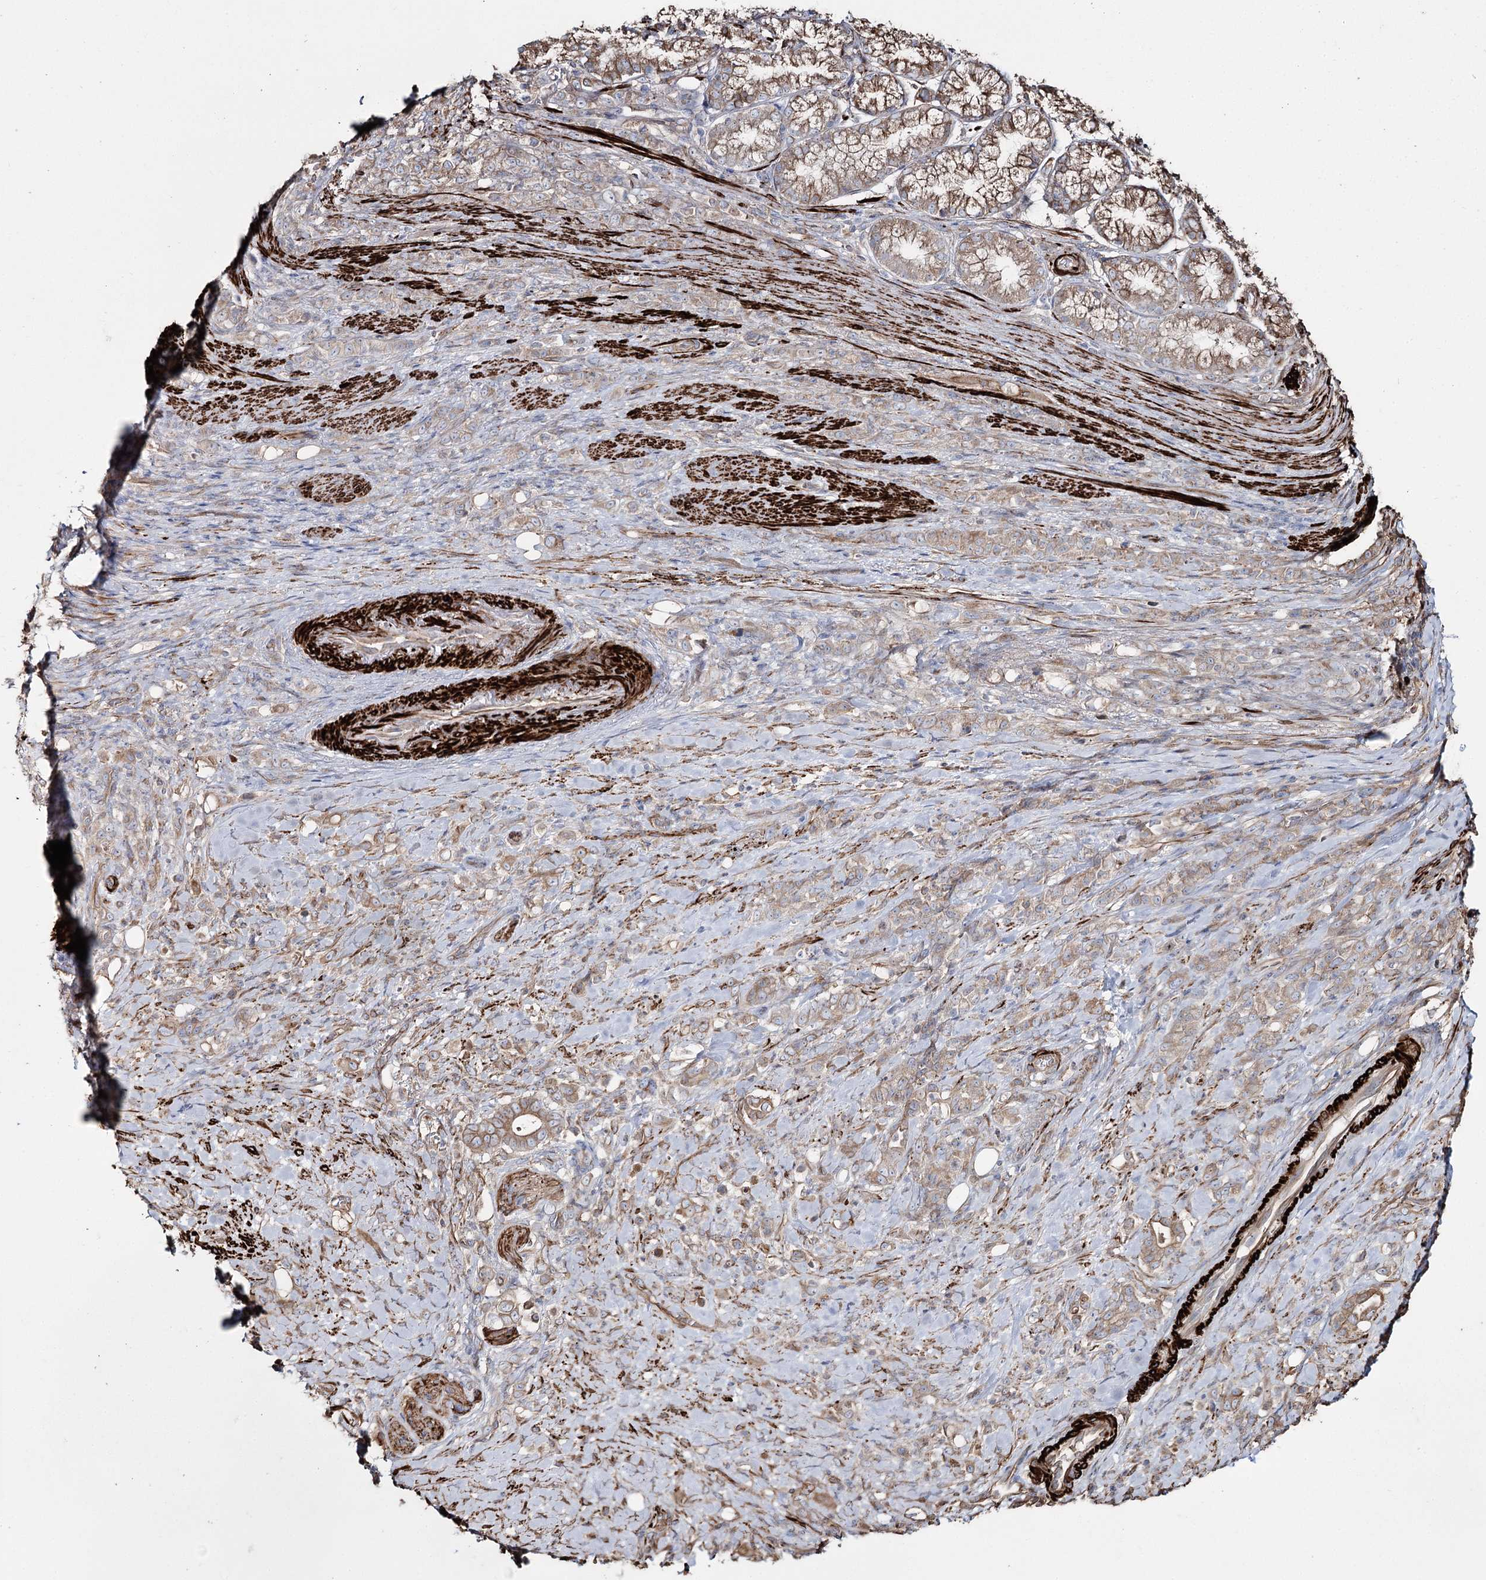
{"staining": {"intensity": "weak", "quantity": ">75%", "location": "cytoplasmic/membranous"}, "tissue": "stomach cancer", "cell_type": "Tumor cells", "image_type": "cancer", "snomed": [{"axis": "morphology", "description": "Adenocarcinoma, NOS"}, {"axis": "topography", "description": "Stomach"}], "caption": "Adenocarcinoma (stomach) stained for a protein demonstrates weak cytoplasmic/membranous positivity in tumor cells. (Stains: DAB (3,3'-diaminobenzidine) in brown, nuclei in blue, Microscopy: brightfield microscopy at high magnification).", "gene": "SUMF1", "patient": {"sex": "female", "age": 79}}